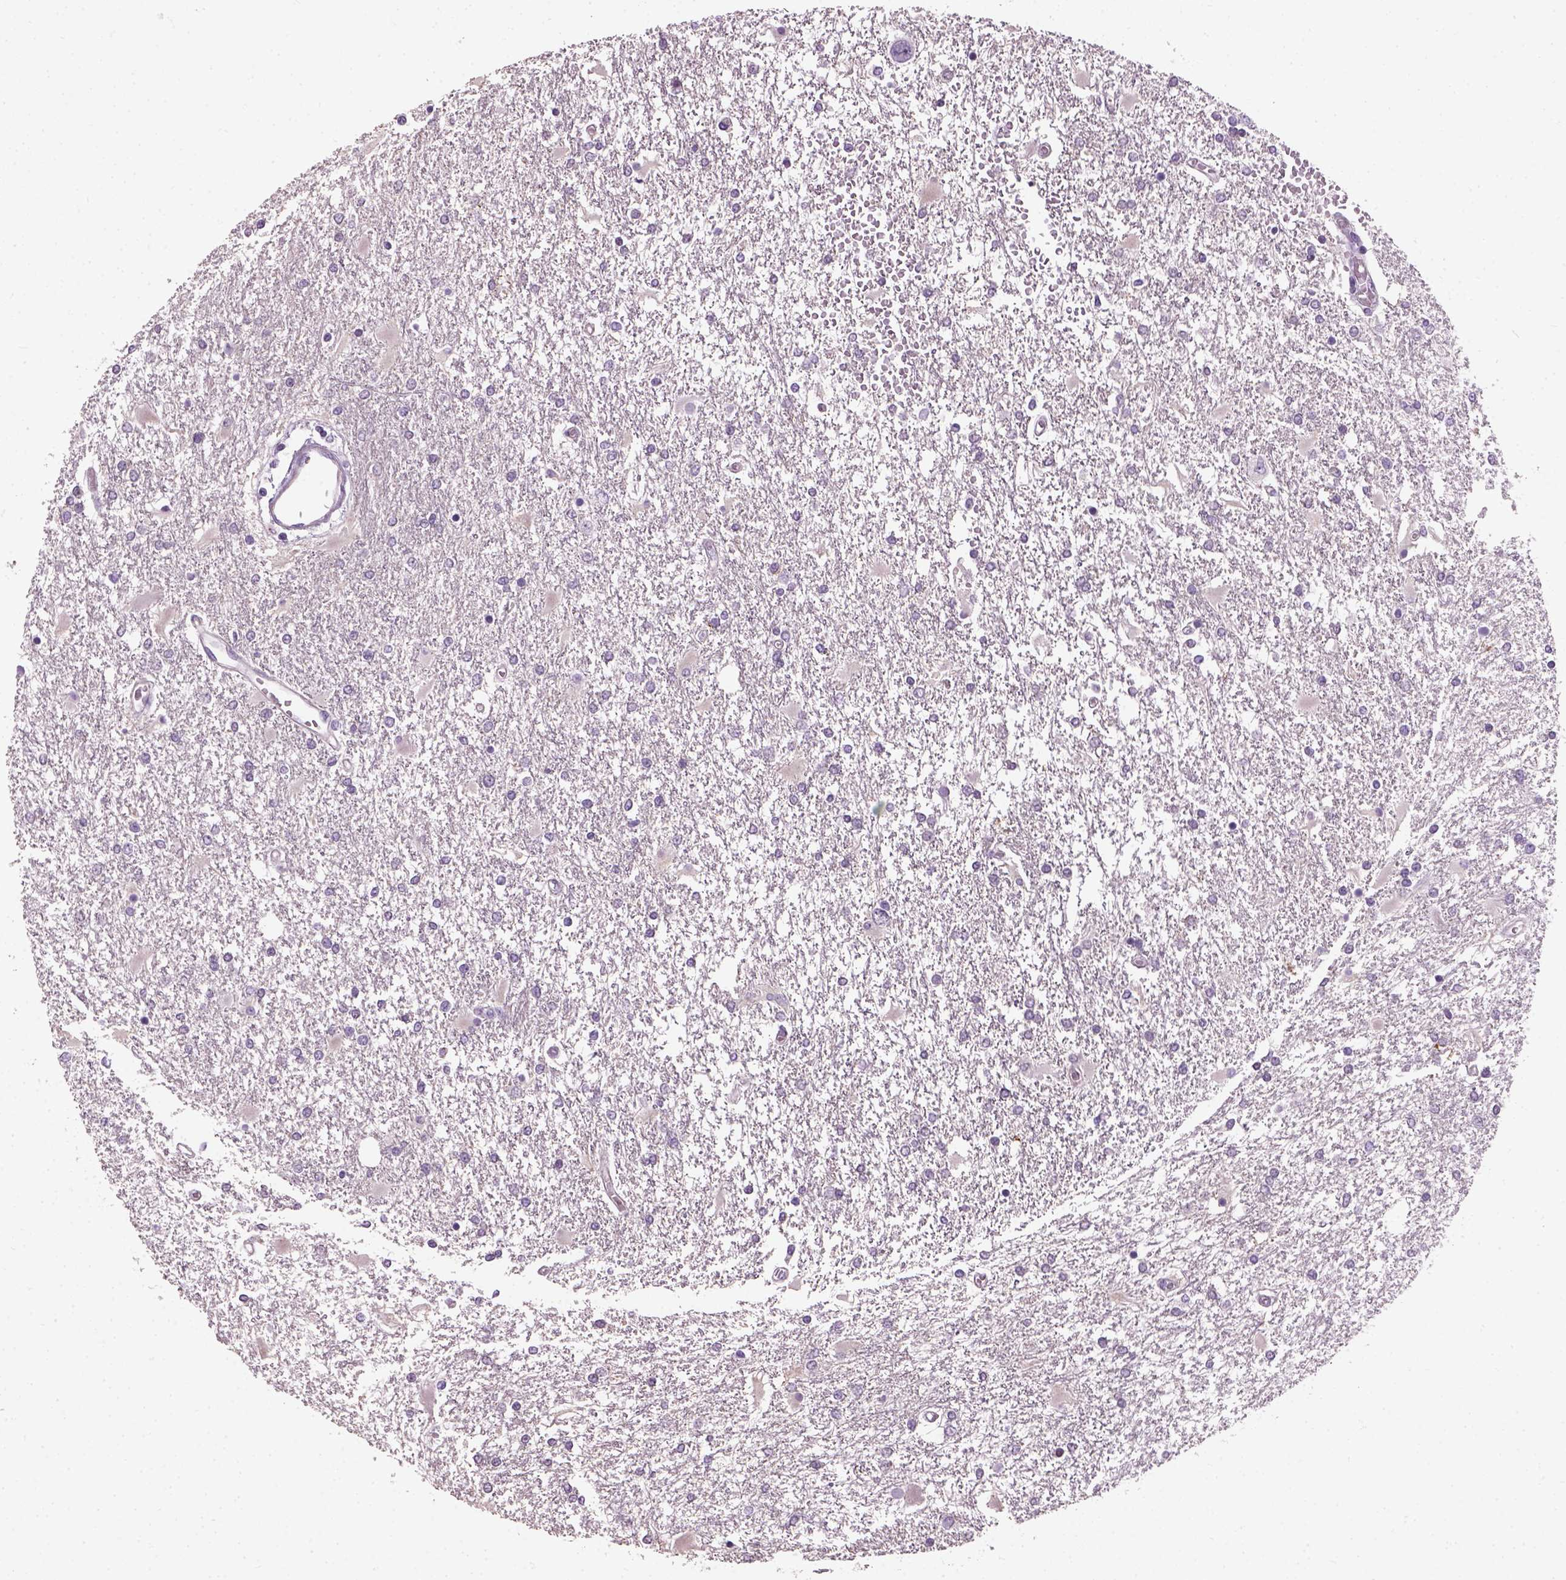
{"staining": {"intensity": "negative", "quantity": "none", "location": "none"}, "tissue": "glioma", "cell_type": "Tumor cells", "image_type": "cancer", "snomed": [{"axis": "morphology", "description": "Glioma, malignant, High grade"}, {"axis": "topography", "description": "Cerebral cortex"}], "caption": "This micrograph is of malignant high-grade glioma stained with IHC to label a protein in brown with the nuclei are counter-stained blue. There is no positivity in tumor cells.", "gene": "ELOVL3", "patient": {"sex": "male", "age": 79}}